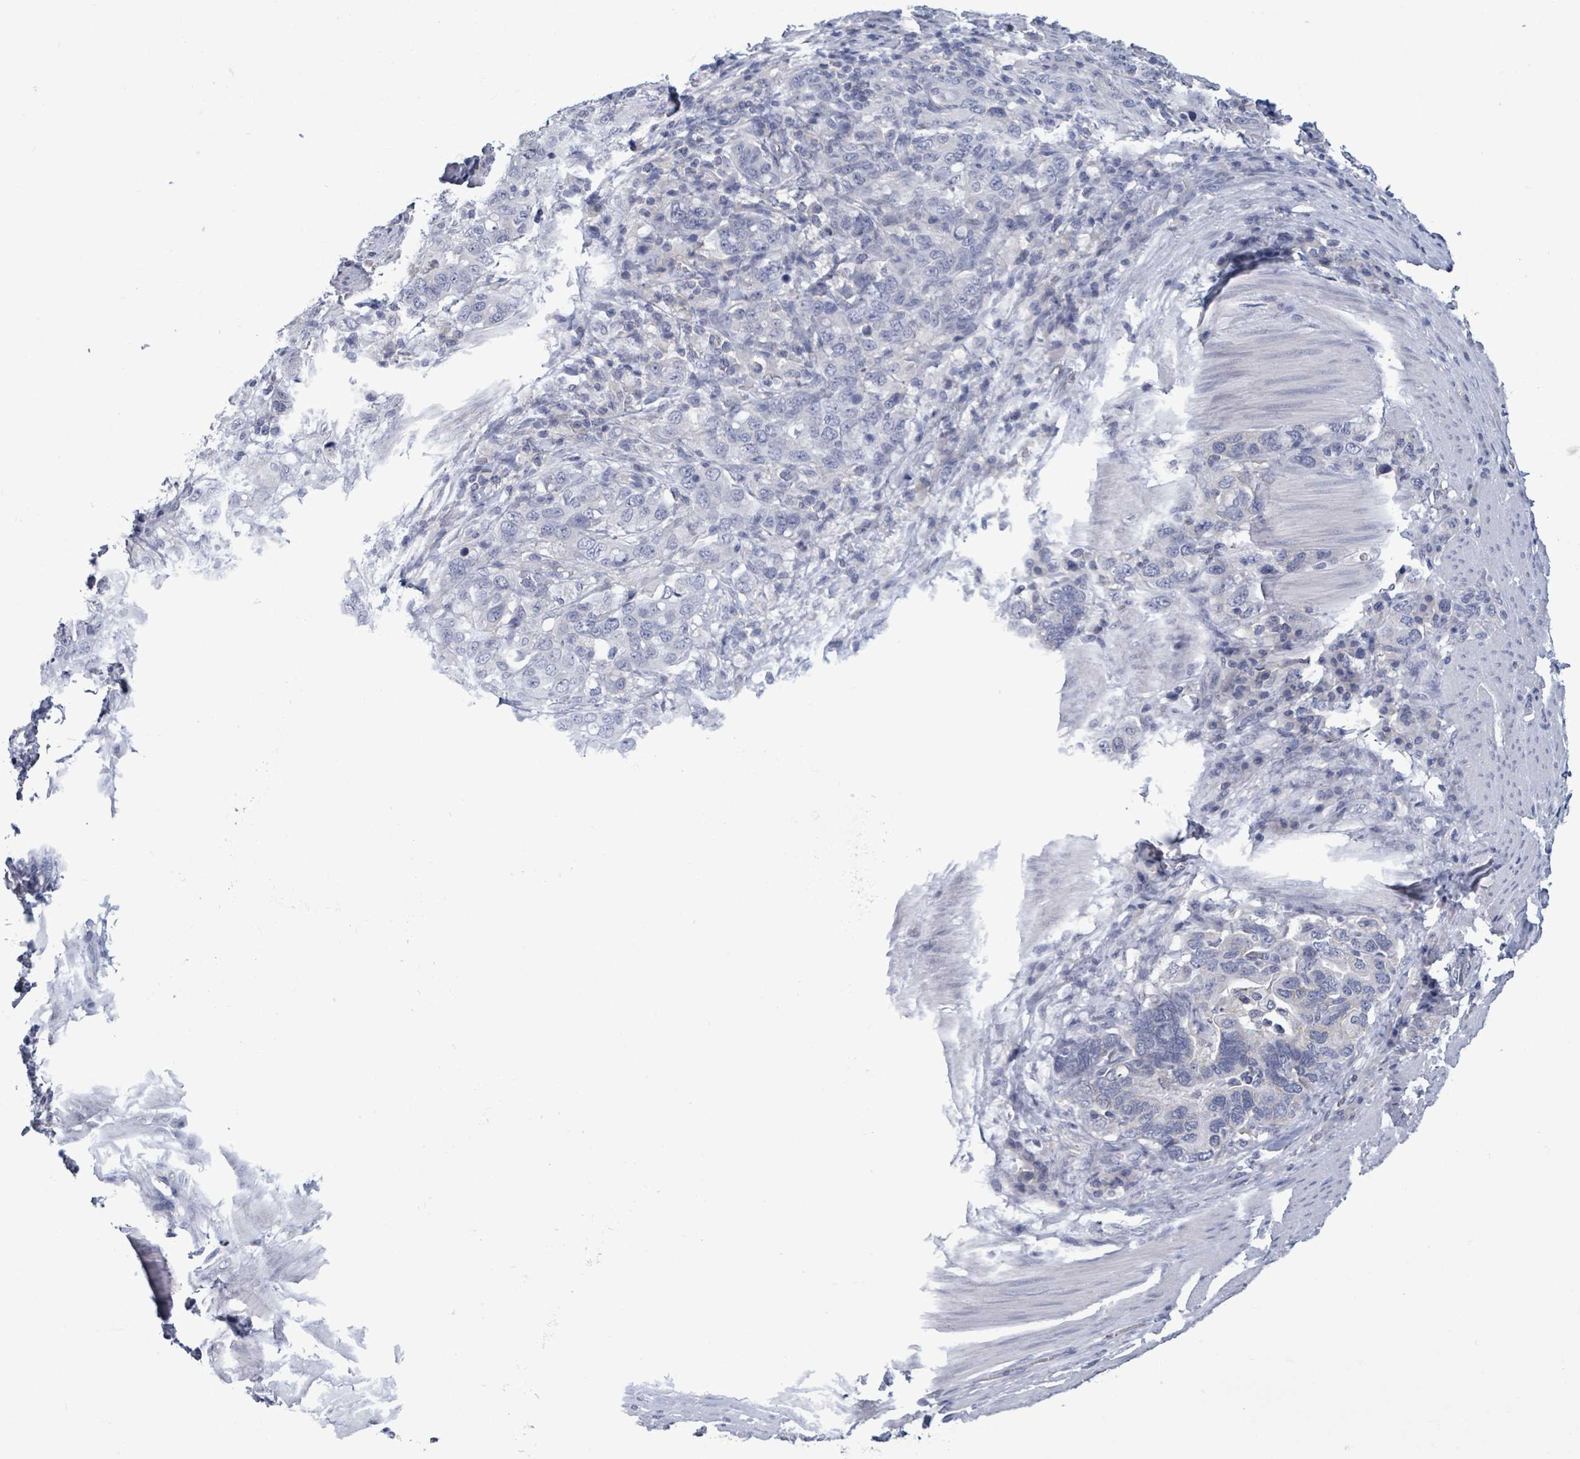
{"staining": {"intensity": "negative", "quantity": "none", "location": "none"}, "tissue": "stomach cancer", "cell_type": "Tumor cells", "image_type": "cancer", "snomed": [{"axis": "morphology", "description": "Adenocarcinoma, NOS"}, {"axis": "topography", "description": "Stomach, upper"}, {"axis": "topography", "description": "Stomach"}], "caption": "DAB (3,3'-diaminobenzidine) immunohistochemical staining of adenocarcinoma (stomach) demonstrates no significant expression in tumor cells.", "gene": "BSG", "patient": {"sex": "male", "age": 62}}